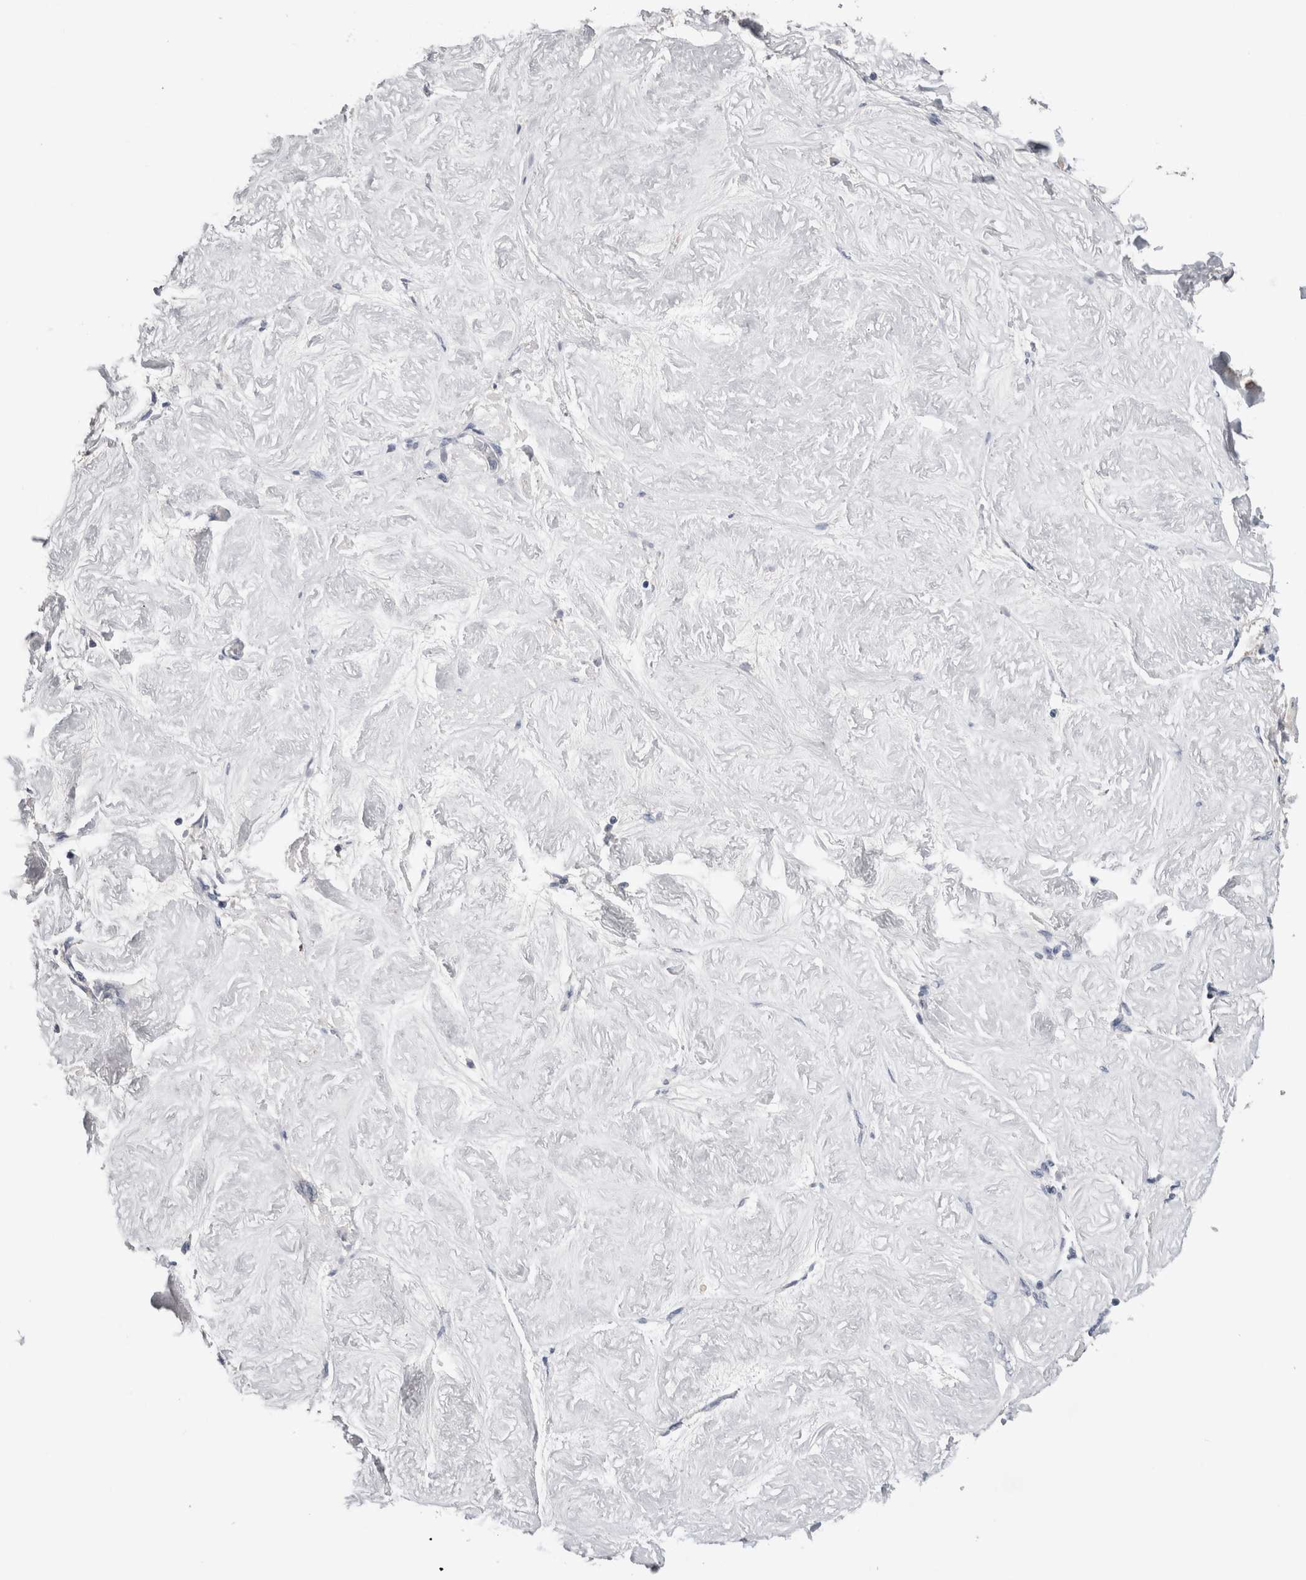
{"staining": {"intensity": "negative", "quantity": "none", "location": "none"}, "tissue": "adipose tissue", "cell_type": "Adipocytes", "image_type": "normal", "snomed": [{"axis": "morphology", "description": "Normal tissue, NOS"}, {"axis": "topography", "description": "Vascular tissue"}, {"axis": "topography", "description": "Fallopian tube"}, {"axis": "topography", "description": "Ovary"}], "caption": "Adipocytes are negative for brown protein staining in normal adipose tissue. Brightfield microscopy of immunohistochemistry (IHC) stained with DAB (3,3'-diaminobenzidine) (brown) and hematoxylin (blue), captured at high magnification.", "gene": "OTOR", "patient": {"sex": "female", "age": 67}}